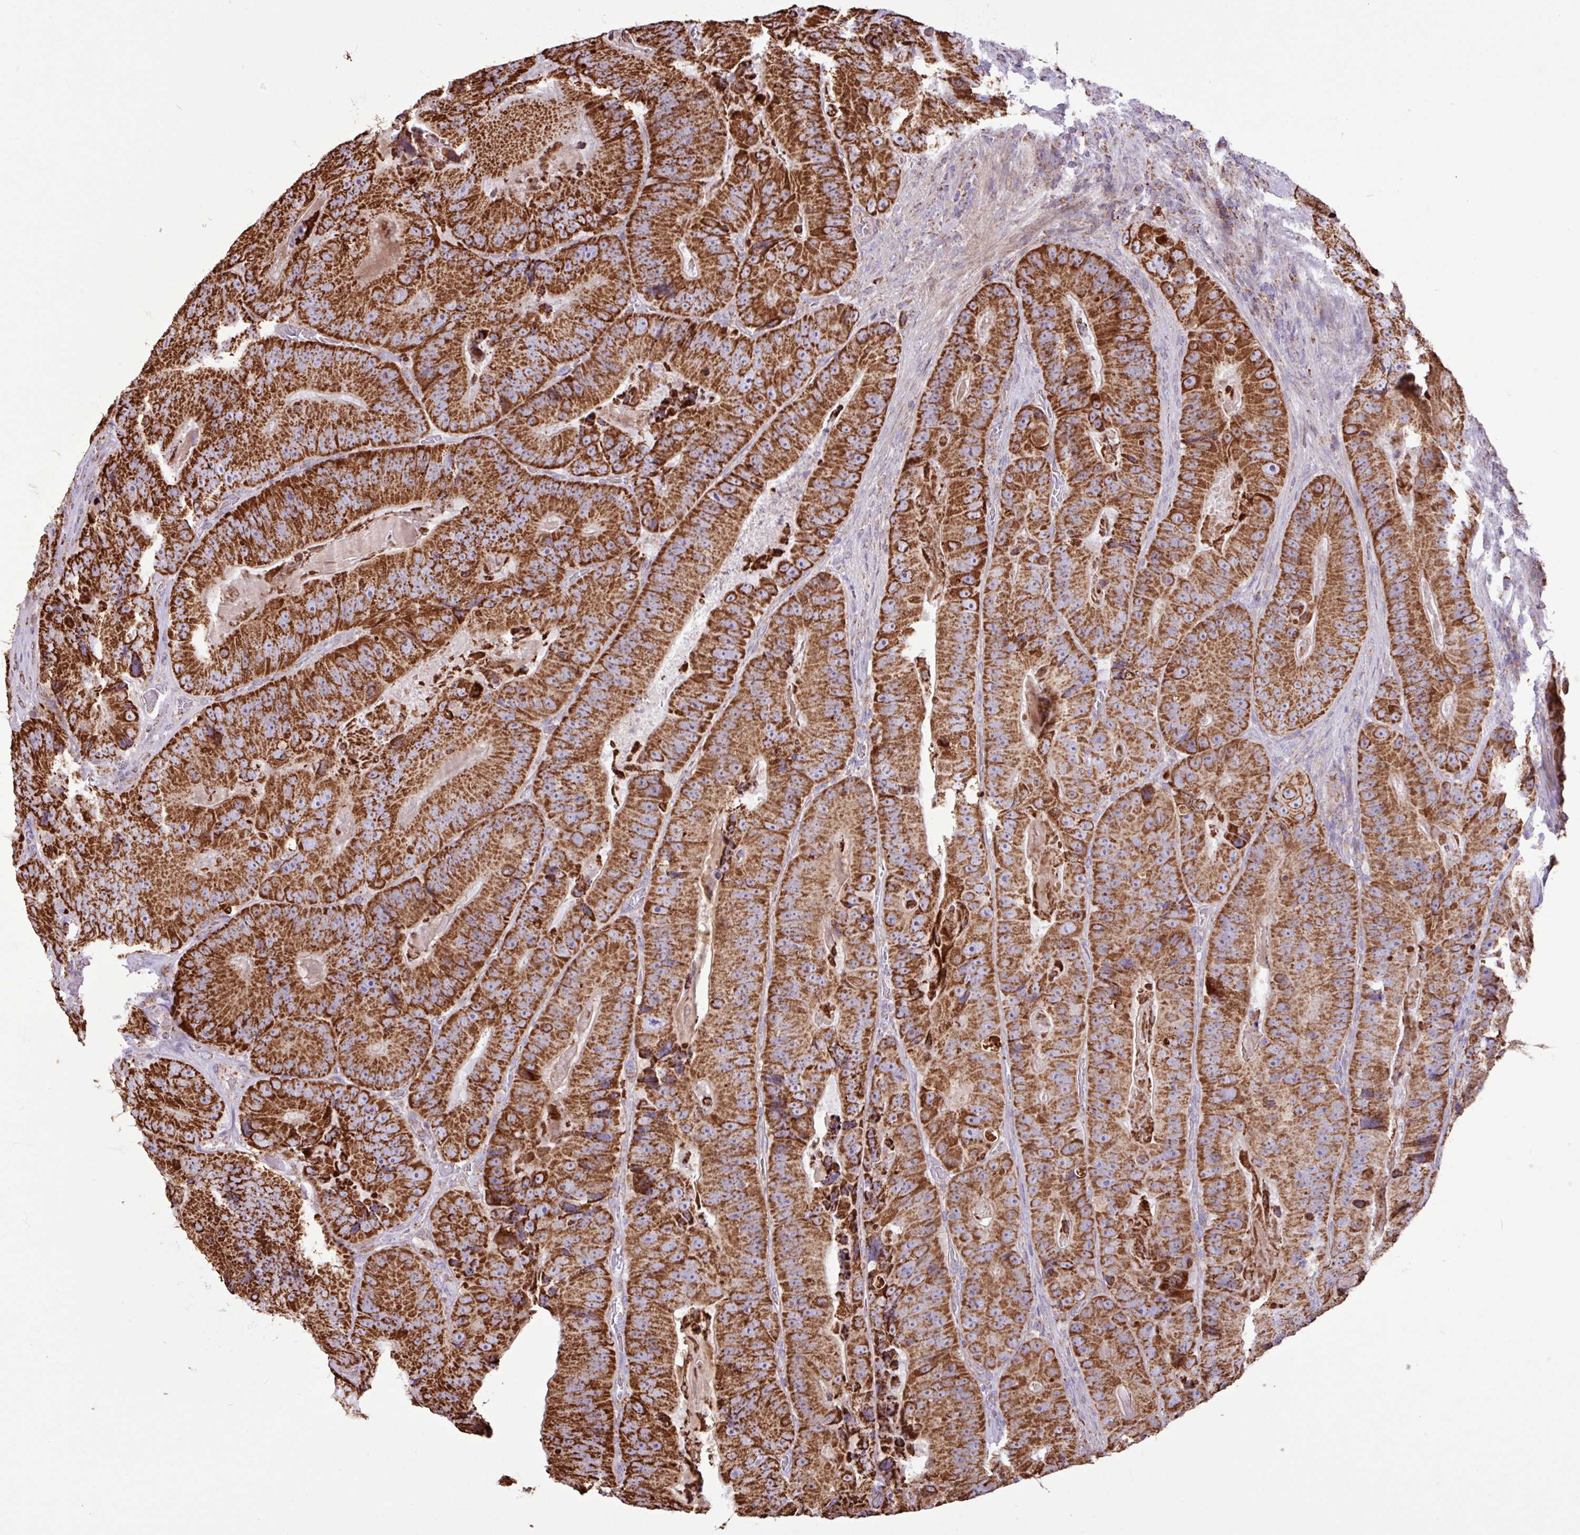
{"staining": {"intensity": "strong", "quantity": ">75%", "location": "cytoplasmic/membranous"}, "tissue": "colorectal cancer", "cell_type": "Tumor cells", "image_type": "cancer", "snomed": [{"axis": "morphology", "description": "Adenocarcinoma, NOS"}, {"axis": "topography", "description": "Colon"}], "caption": "Strong cytoplasmic/membranous protein positivity is appreciated in about >75% of tumor cells in colorectal cancer (adenocarcinoma).", "gene": "RTL3", "patient": {"sex": "female", "age": 86}}